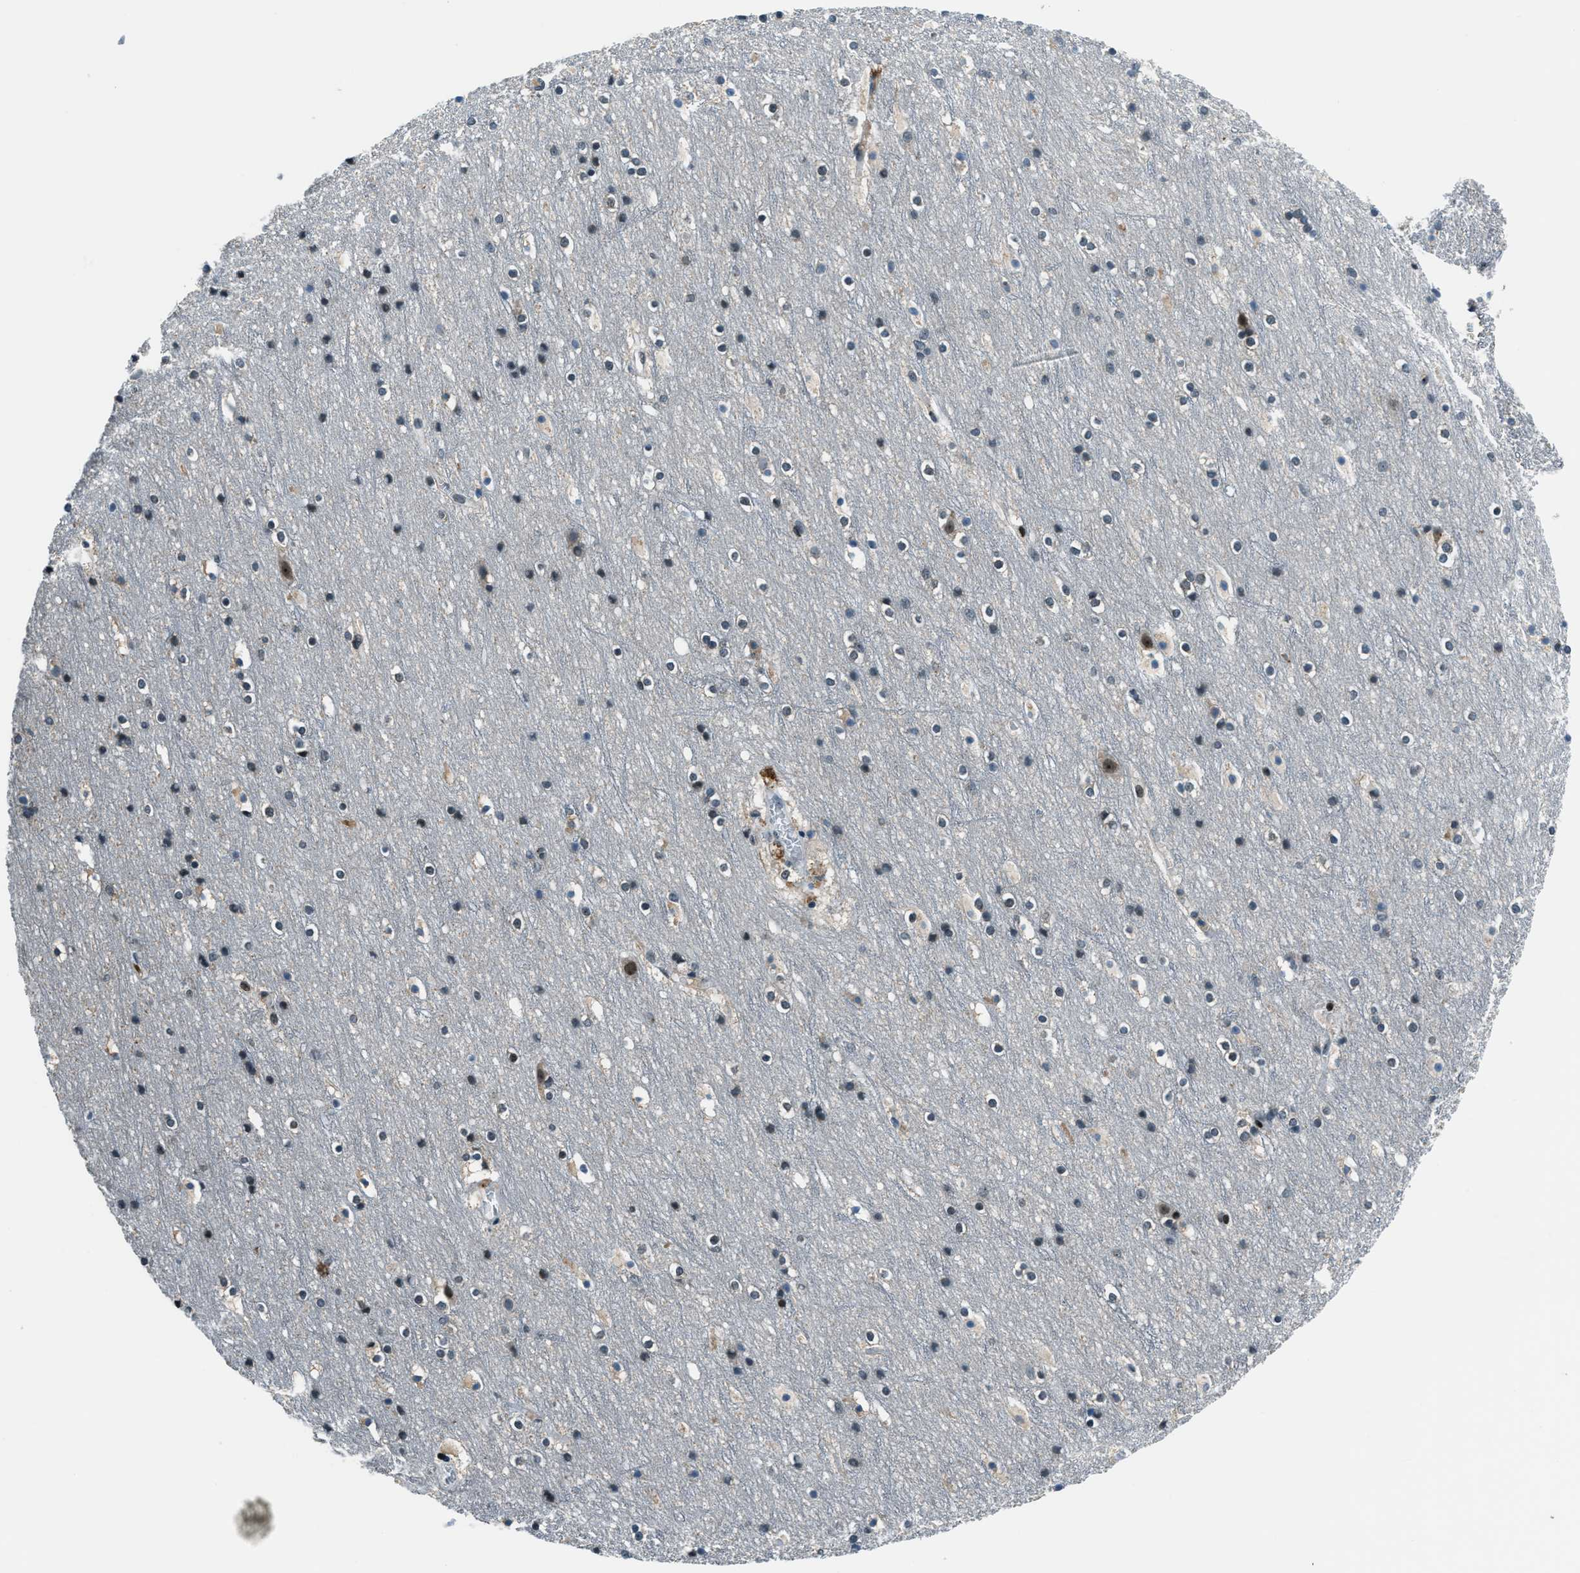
{"staining": {"intensity": "strong", "quantity": ">75%", "location": "cytoplasmic/membranous"}, "tissue": "cerebral cortex", "cell_type": "Endothelial cells", "image_type": "normal", "snomed": [{"axis": "morphology", "description": "Normal tissue, NOS"}, {"axis": "topography", "description": "Cerebral cortex"}], "caption": "Cerebral cortex stained with DAB (3,3'-diaminobenzidine) IHC demonstrates high levels of strong cytoplasmic/membranous staining in about >75% of endothelial cells.", "gene": "ACTL9", "patient": {"sex": "male", "age": 45}}